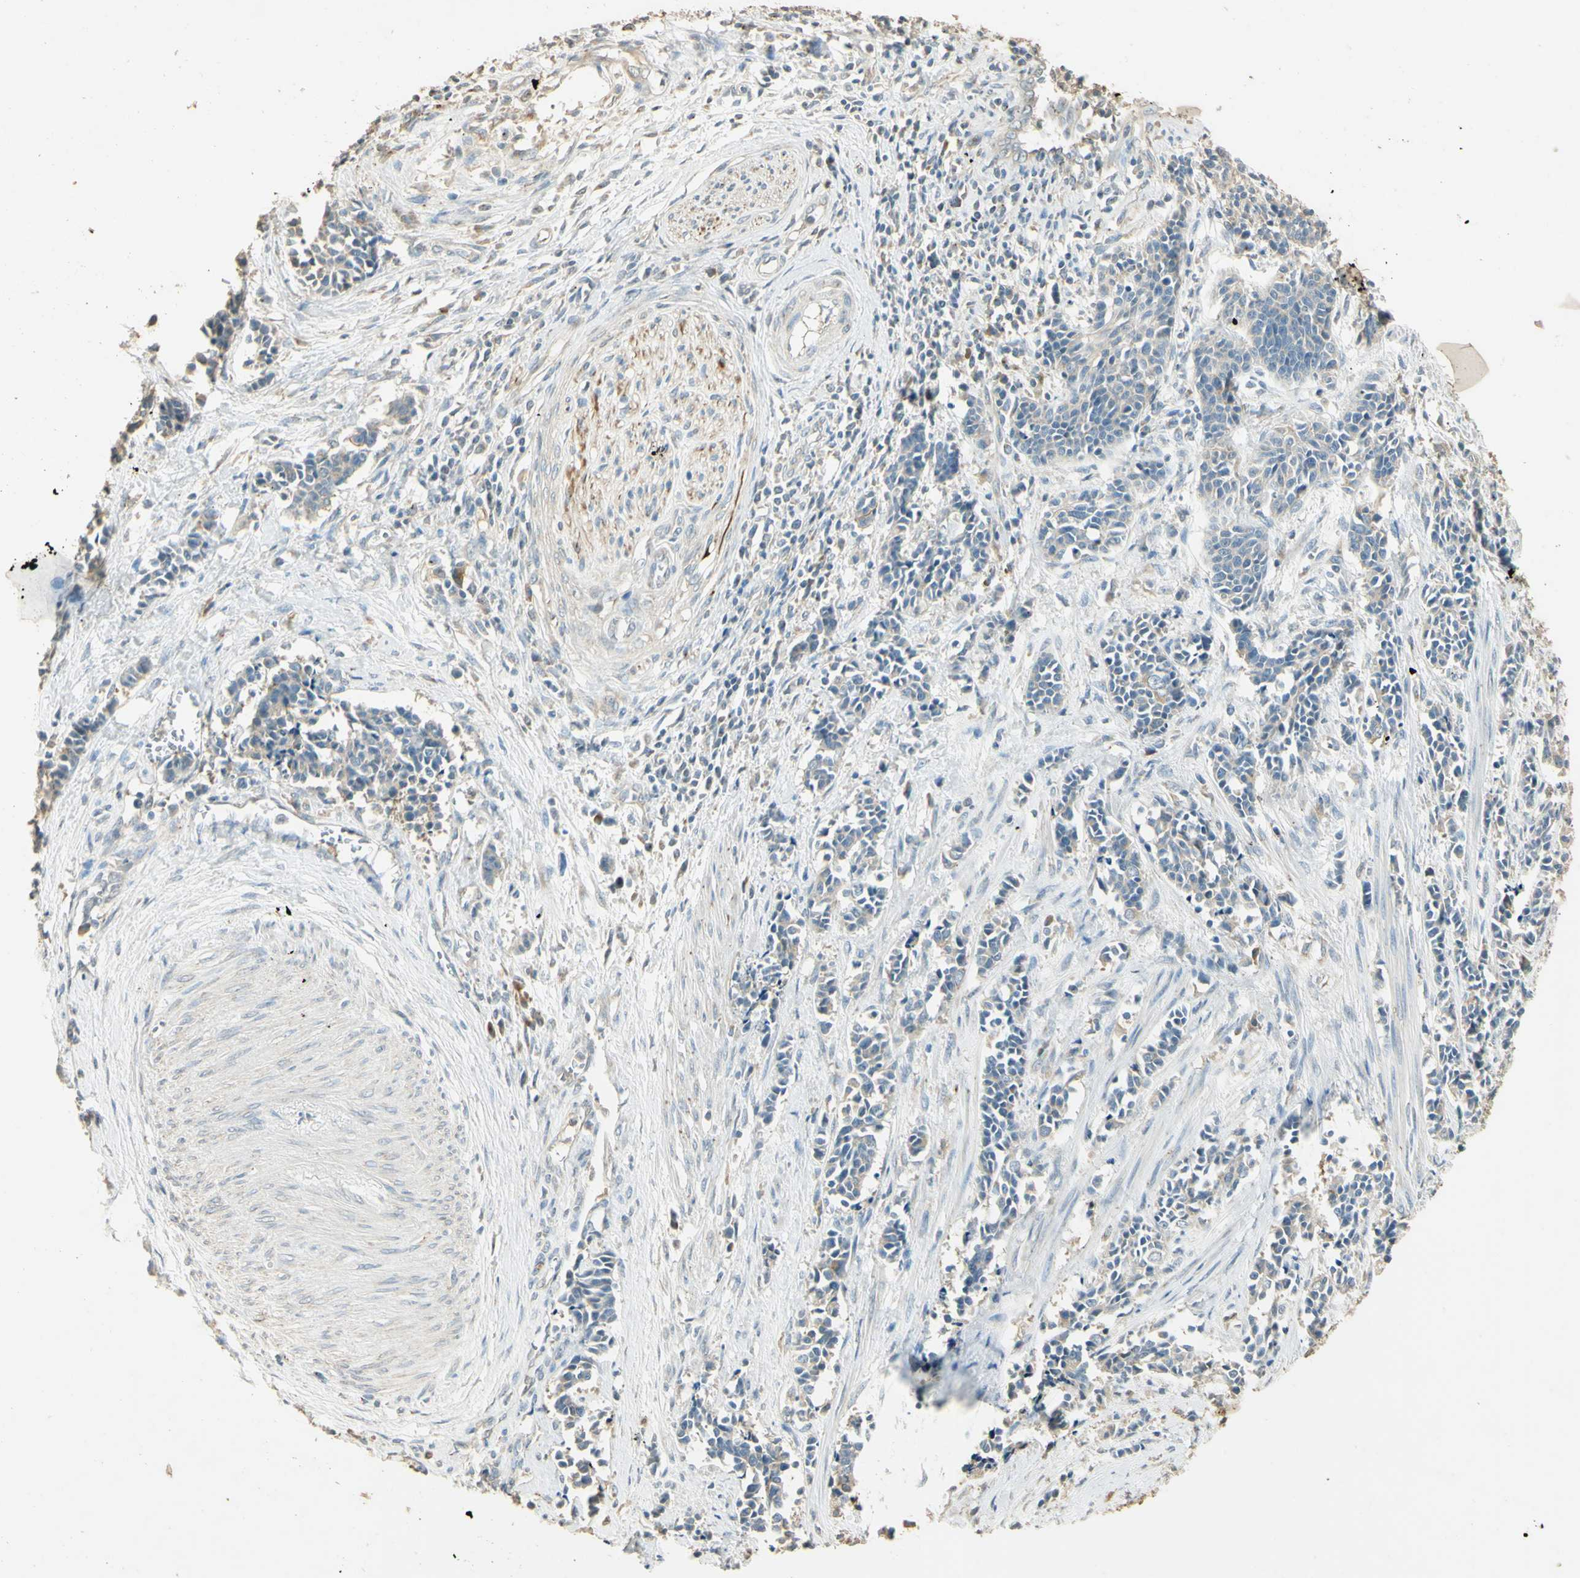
{"staining": {"intensity": "negative", "quantity": "none", "location": "none"}, "tissue": "cervical cancer", "cell_type": "Tumor cells", "image_type": "cancer", "snomed": [{"axis": "morphology", "description": "Squamous cell carcinoma, NOS"}, {"axis": "topography", "description": "Cervix"}], "caption": "This is an immunohistochemistry image of cervical cancer (squamous cell carcinoma). There is no expression in tumor cells.", "gene": "UXS1", "patient": {"sex": "female", "age": 35}}